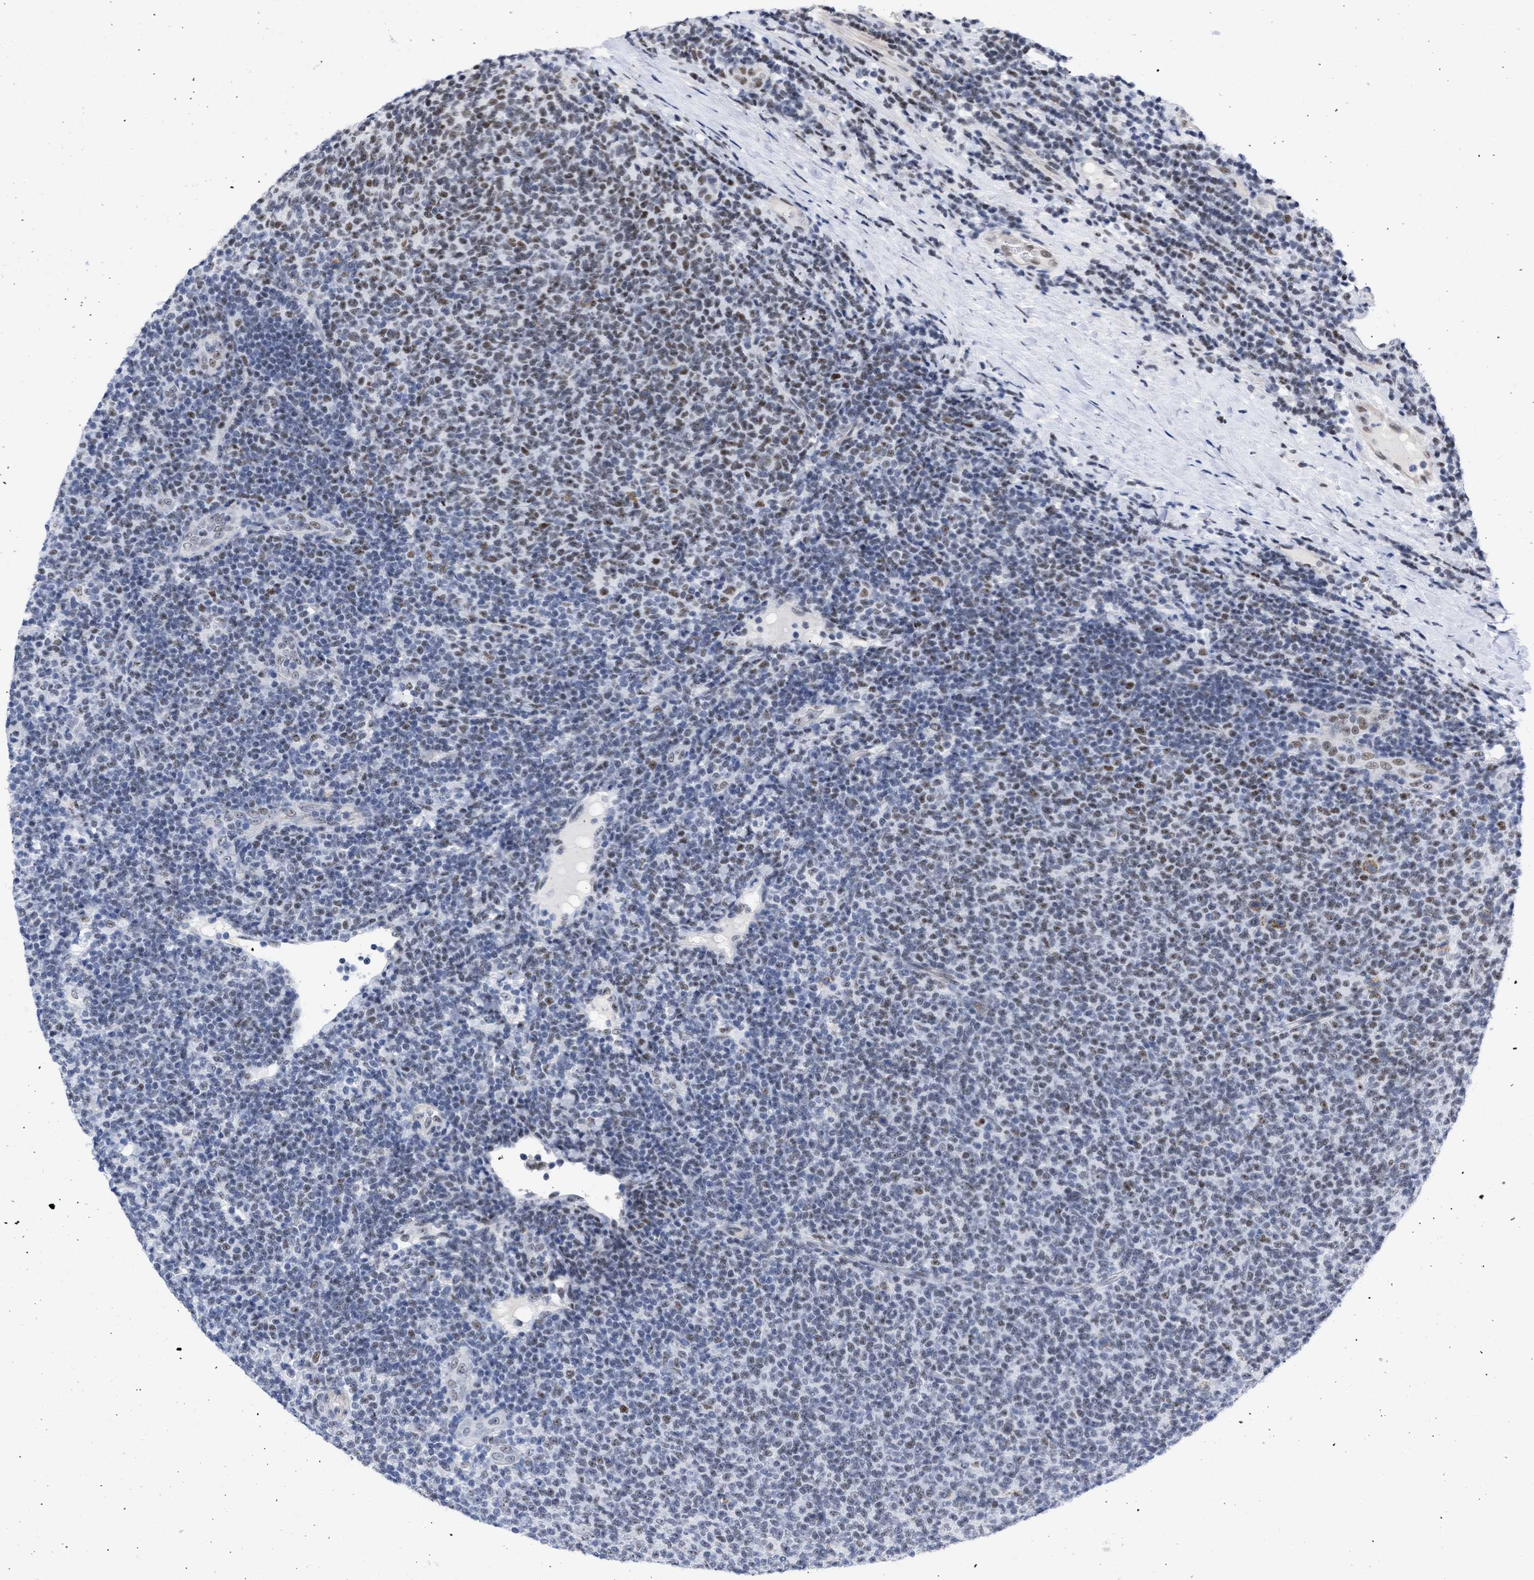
{"staining": {"intensity": "moderate", "quantity": "25%-75%", "location": "nuclear"}, "tissue": "lymphoma", "cell_type": "Tumor cells", "image_type": "cancer", "snomed": [{"axis": "morphology", "description": "Malignant lymphoma, non-Hodgkin's type, Low grade"}, {"axis": "topography", "description": "Lymph node"}], "caption": "Protein staining displays moderate nuclear expression in approximately 25%-75% of tumor cells in malignant lymphoma, non-Hodgkin's type (low-grade).", "gene": "DDX41", "patient": {"sex": "male", "age": 66}}